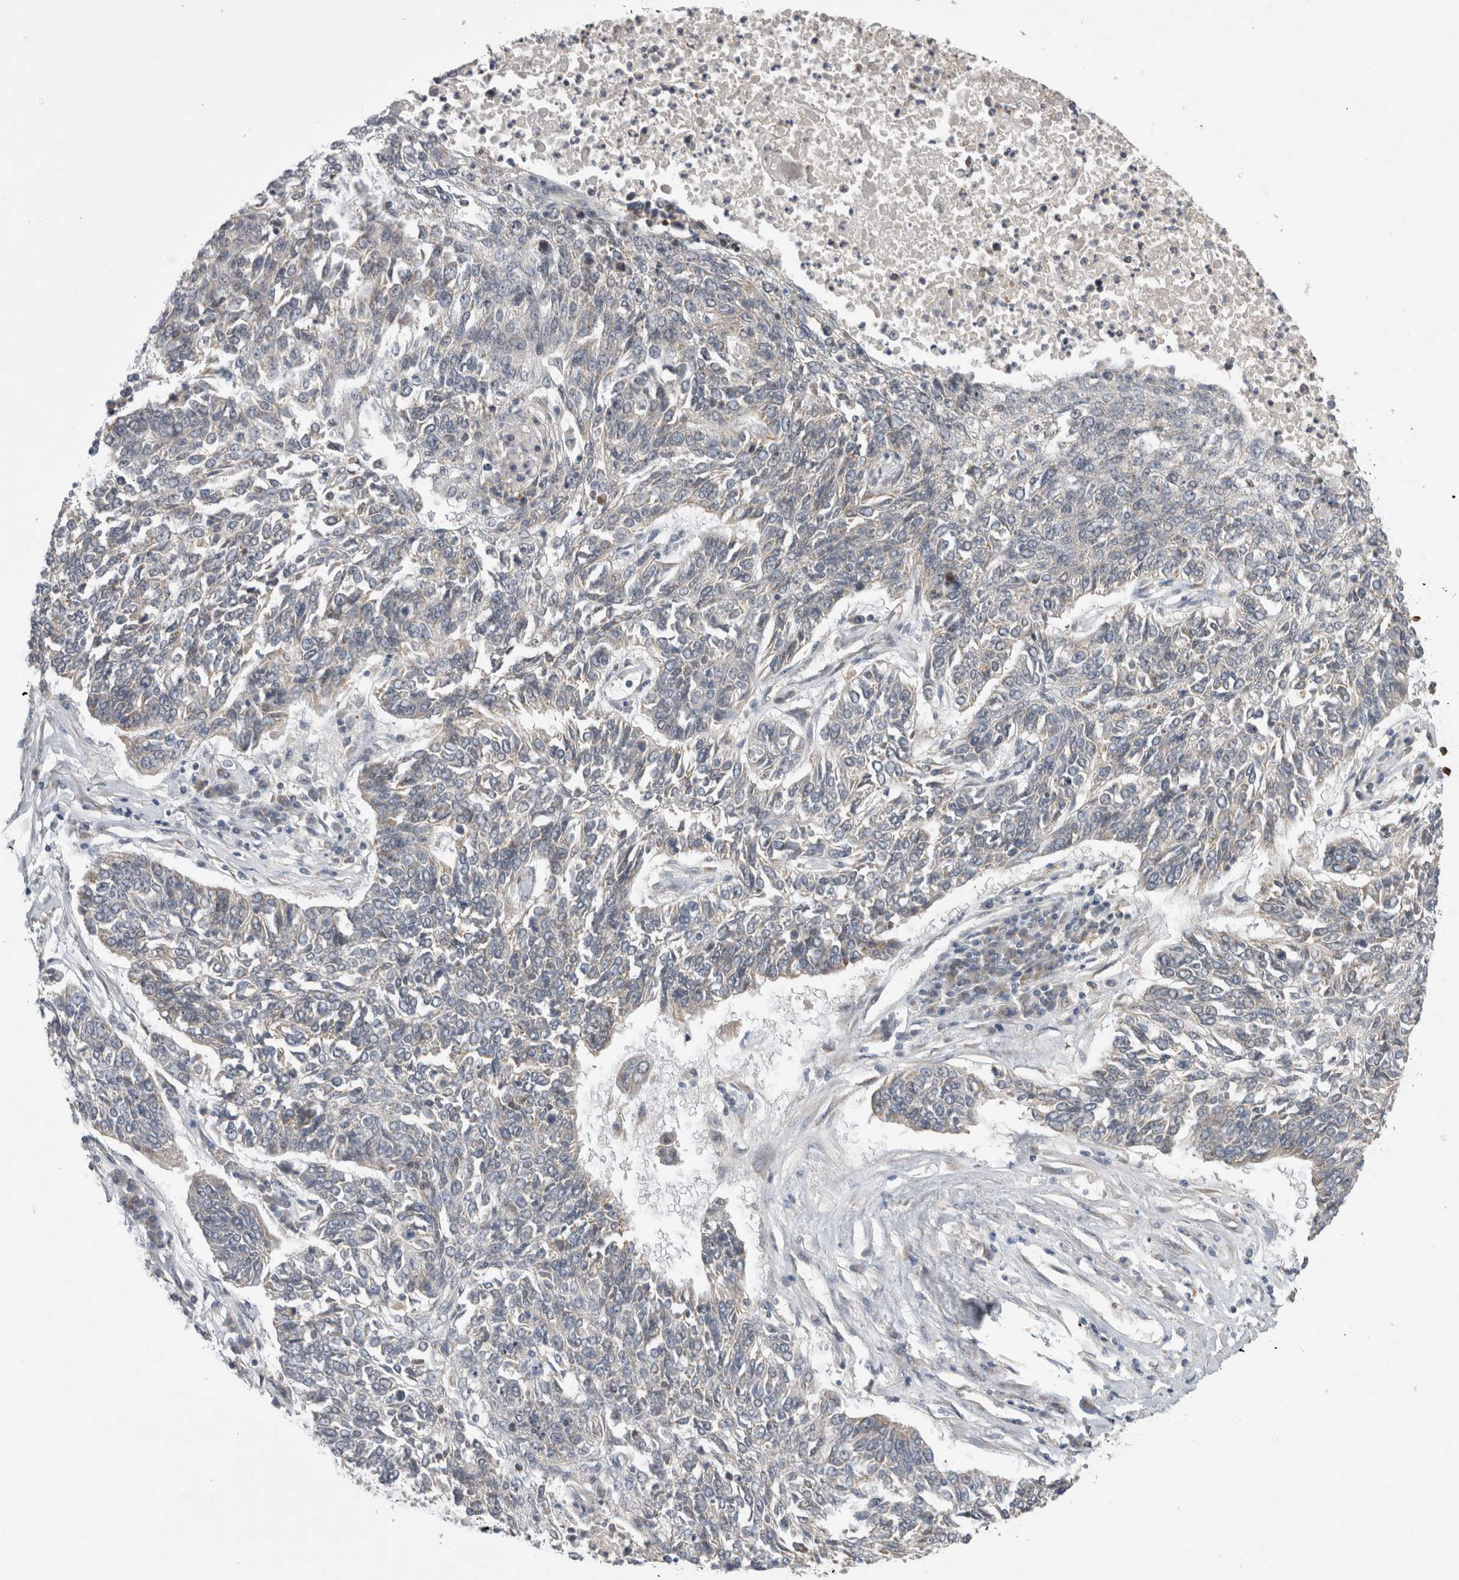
{"staining": {"intensity": "negative", "quantity": "none", "location": "none"}, "tissue": "lung cancer", "cell_type": "Tumor cells", "image_type": "cancer", "snomed": [{"axis": "morphology", "description": "Normal tissue, NOS"}, {"axis": "morphology", "description": "Squamous cell carcinoma, NOS"}, {"axis": "topography", "description": "Cartilage tissue"}, {"axis": "topography", "description": "Bronchus"}, {"axis": "topography", "description": "Lung"}], "caption": "High magnification brightfield microscopy of lung cancer (squamous cell carcinoma) stained with DAB (brown) and counterstained with hematoxylin (blue): tumor cells show no significant positivity.", "gene": "KCNIP1", "patient": {"sex": "female", "age": 49}}